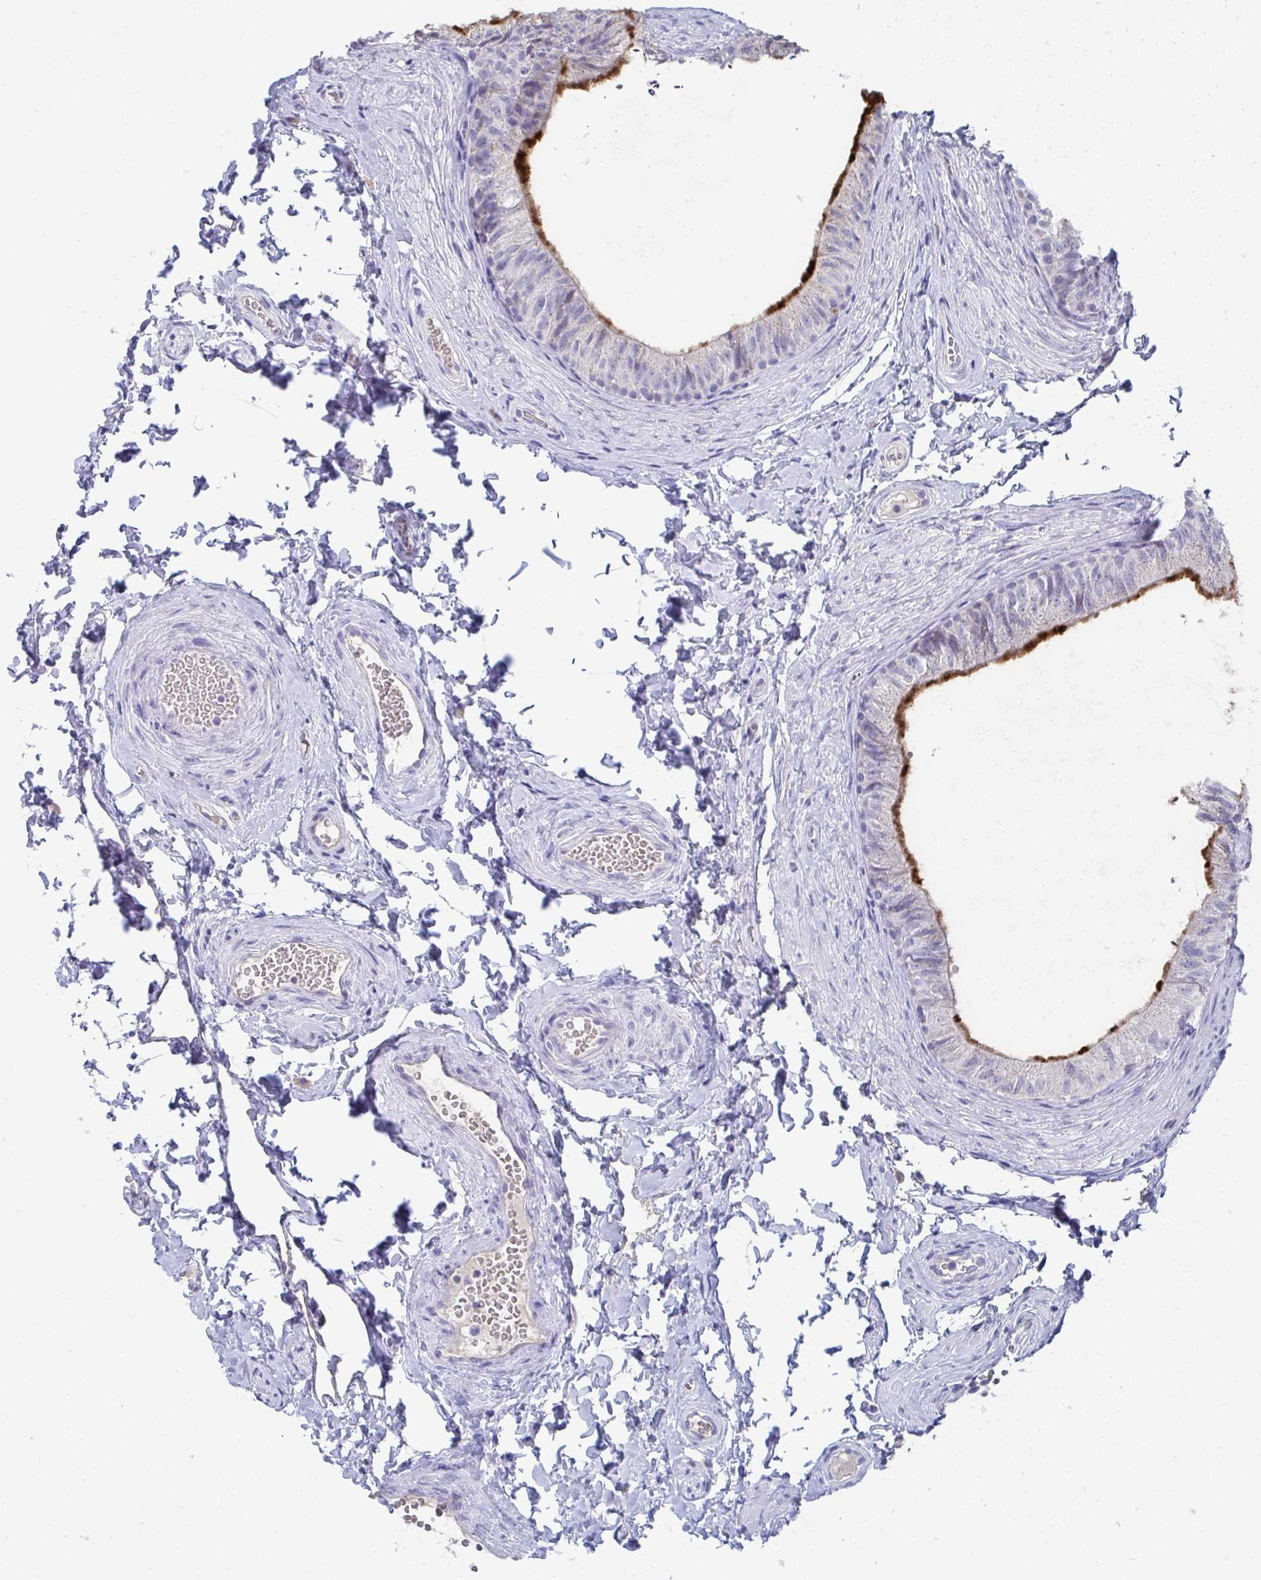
{"staining": {"intensity": "strong", "quantity": "<25%", "location": "cytoplasmic/membranous"}, "tissue": "epididymis", "cell_type": "Glandular cells", "image_type": "normal", "snomed": [{"axis": "morphology", "description": "Normal tissue, NOS"}, {"axis": "topography", "description": "Epididymis, spermatic cord, NOS"}, {"axis": "topography", "description": "Epididymis"}, {"axis": "topography", "description": "Peripheral nerve tissue"}], "caption": "IHC (DAB (3,3'-diaminobenzidine)) staining of benign epididymis displays strong cytoplasmic/membranous protein positivity in approximately <25% of glandular cells.", "gene": "TMPRSS2", "patient": {"sex": "male", "age": 29}}